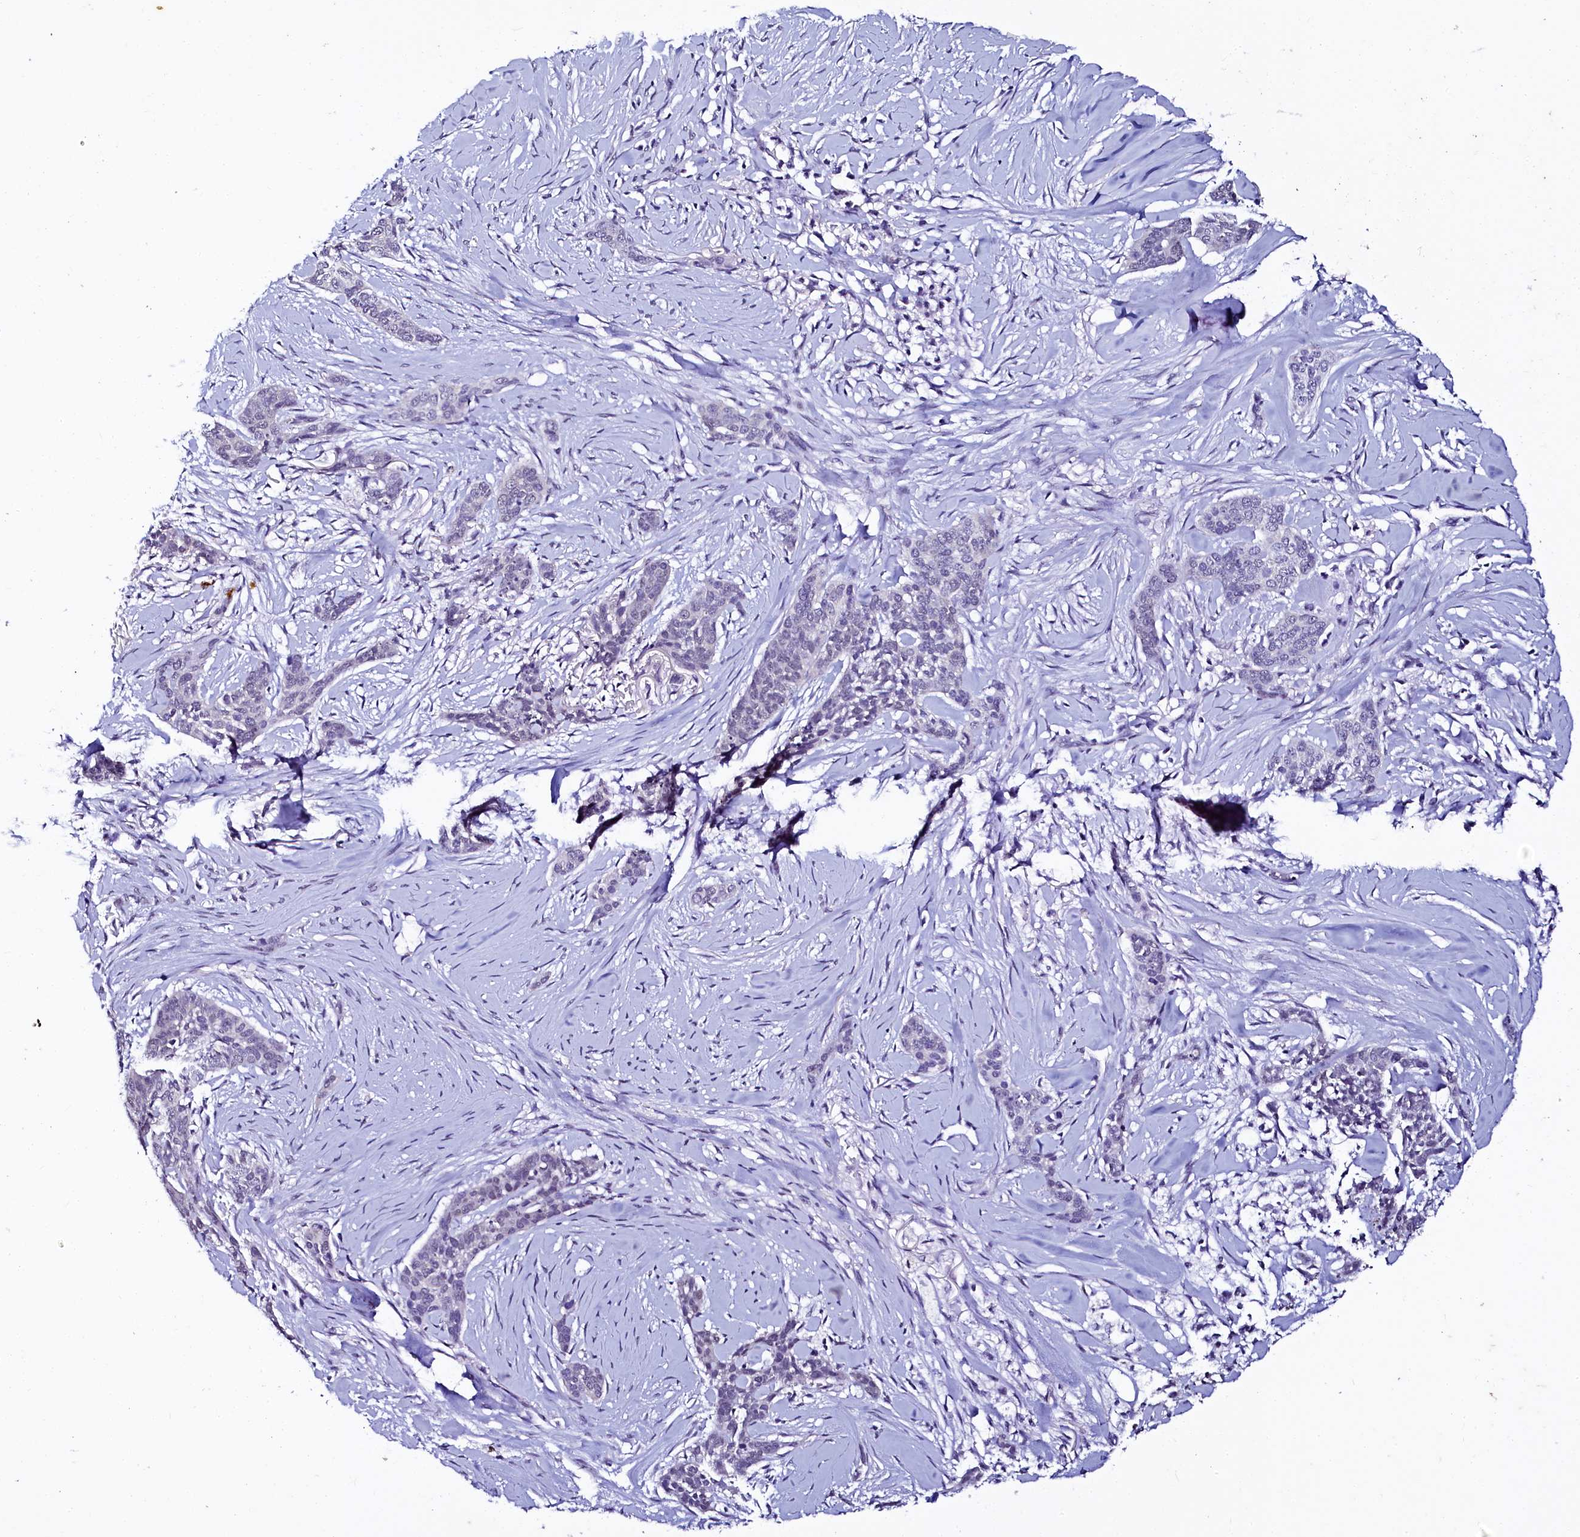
{"staining": {"intensity": "negative", "quantity": "none", "location": "none"}, "tissue": "skin cancer", "cell_type": "Tumor cells", "image_type": "cancer", "snomed": [{"axis": "morphology", "description": "Basal cell carcinoma"}, {"axis": "topography", "description": "Skin"}], "caption": "DAB (3,3'-diaminobenzidine) immunohistochemical staining of human skin basal cell carcinoma displays no significant staining in tumor cells. The staining is performed using DAB brown chromogen with nuclei counter-stained in using hematoxylin.", "gene": "SORD", "patient": {"sex": "female", "age": 64}}